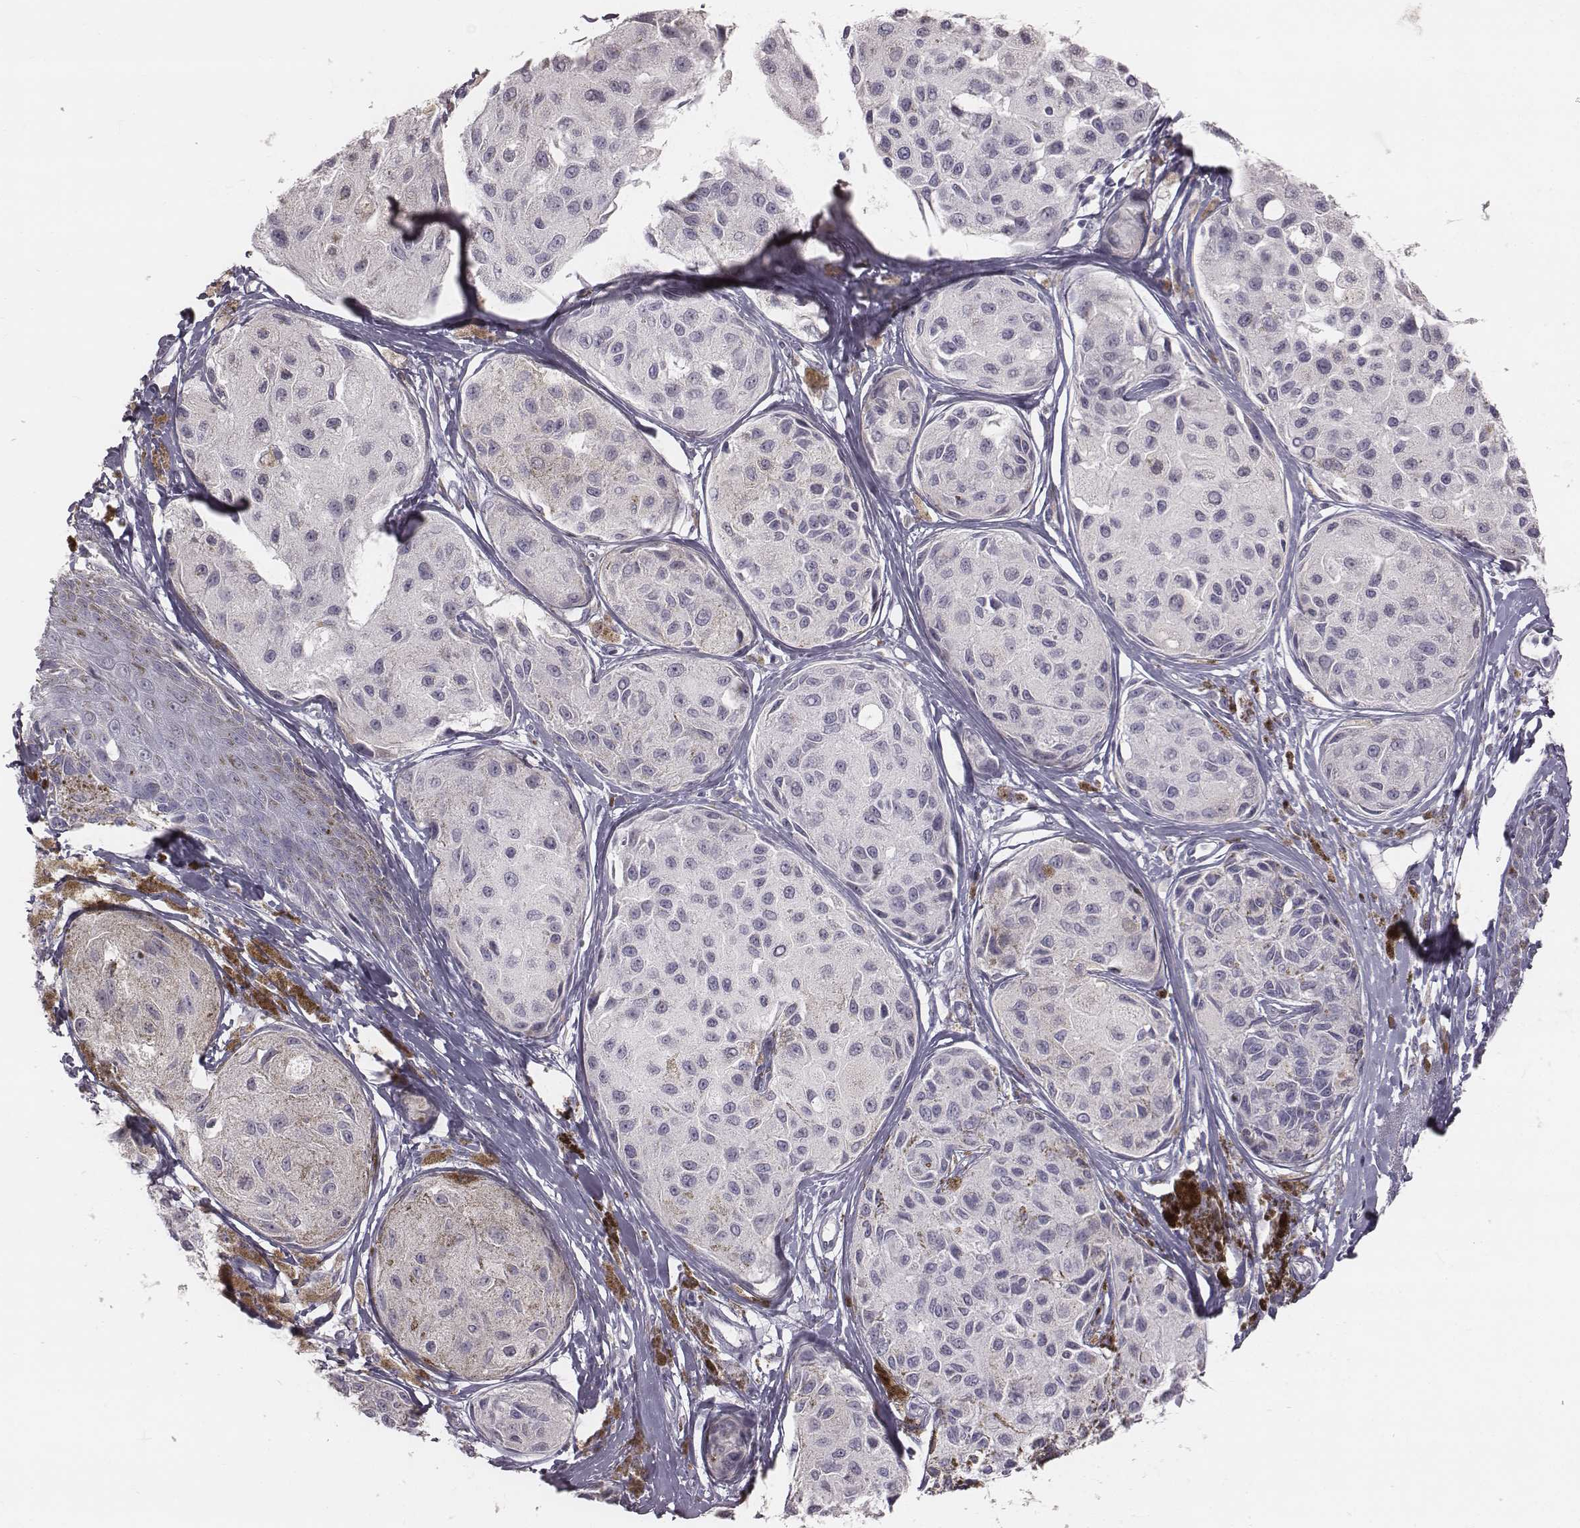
{"staining": {"intensity": "negative", "quantity": "none", "location": "none"}, "tissue": "melanoma", "cell_type": "Tumor cells", "image_type": "cancer", "snomed": [{"axis": "morphology", "description": "Malignant melanoma, NOS"}, {"axis": "topography", "description": "Skin"}], "caption": "Tumor cells are negative for protein expression in human malignant melanoma.", "gene": "C6orf58", "patient": {"sex": "female", "age": 38}}